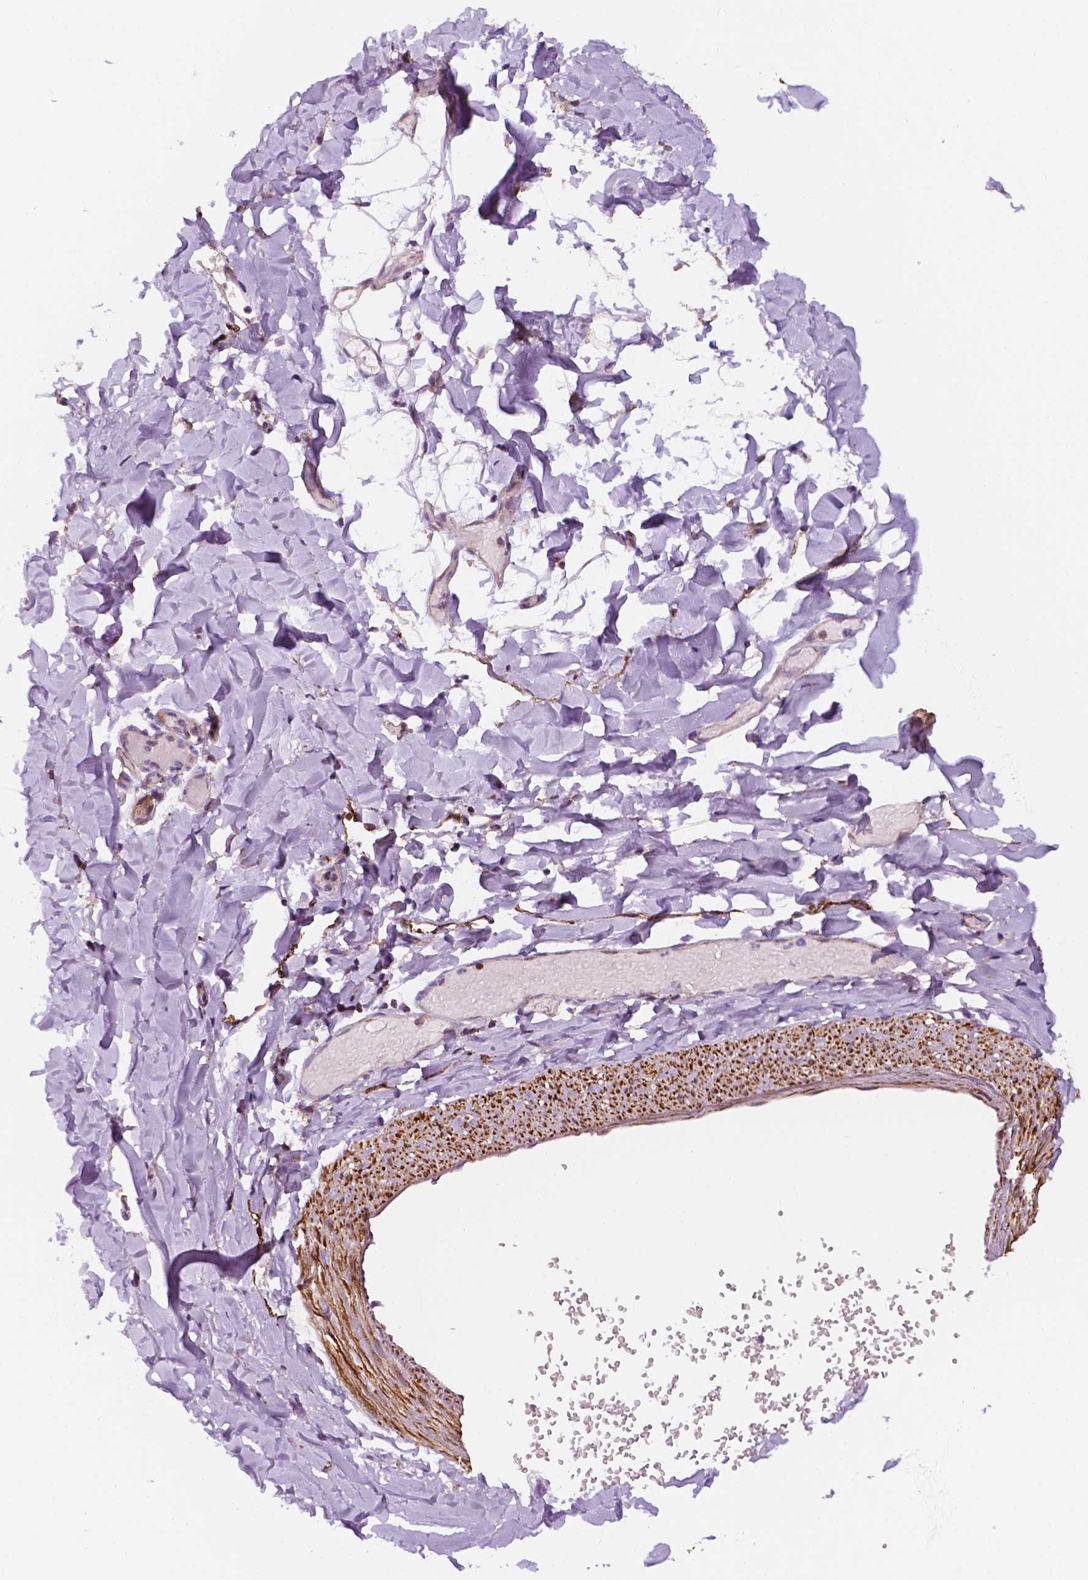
{"staining": {"intensity": "weak", "quantity": ">75%", "location": "cytoplasmic/membranous"}, "tissue": "adipose tissue", "cell_type": "Adipocytes", "image_type": "normal", "snomed": [{"axis": "morphology", "description": "Normal tissue, NOS"}, {"axis": "topography", "description": "Gallbladder"}, {"axis": "topography", "description": "Peripheral nerve tissue"}], "caption": "Normal adipose tissue shows weak cytoplasmic/membranous staining in about >75% of adipocytes.", "gene": "GEMIN4", "patient": {"sex": "female", "age": 45}}